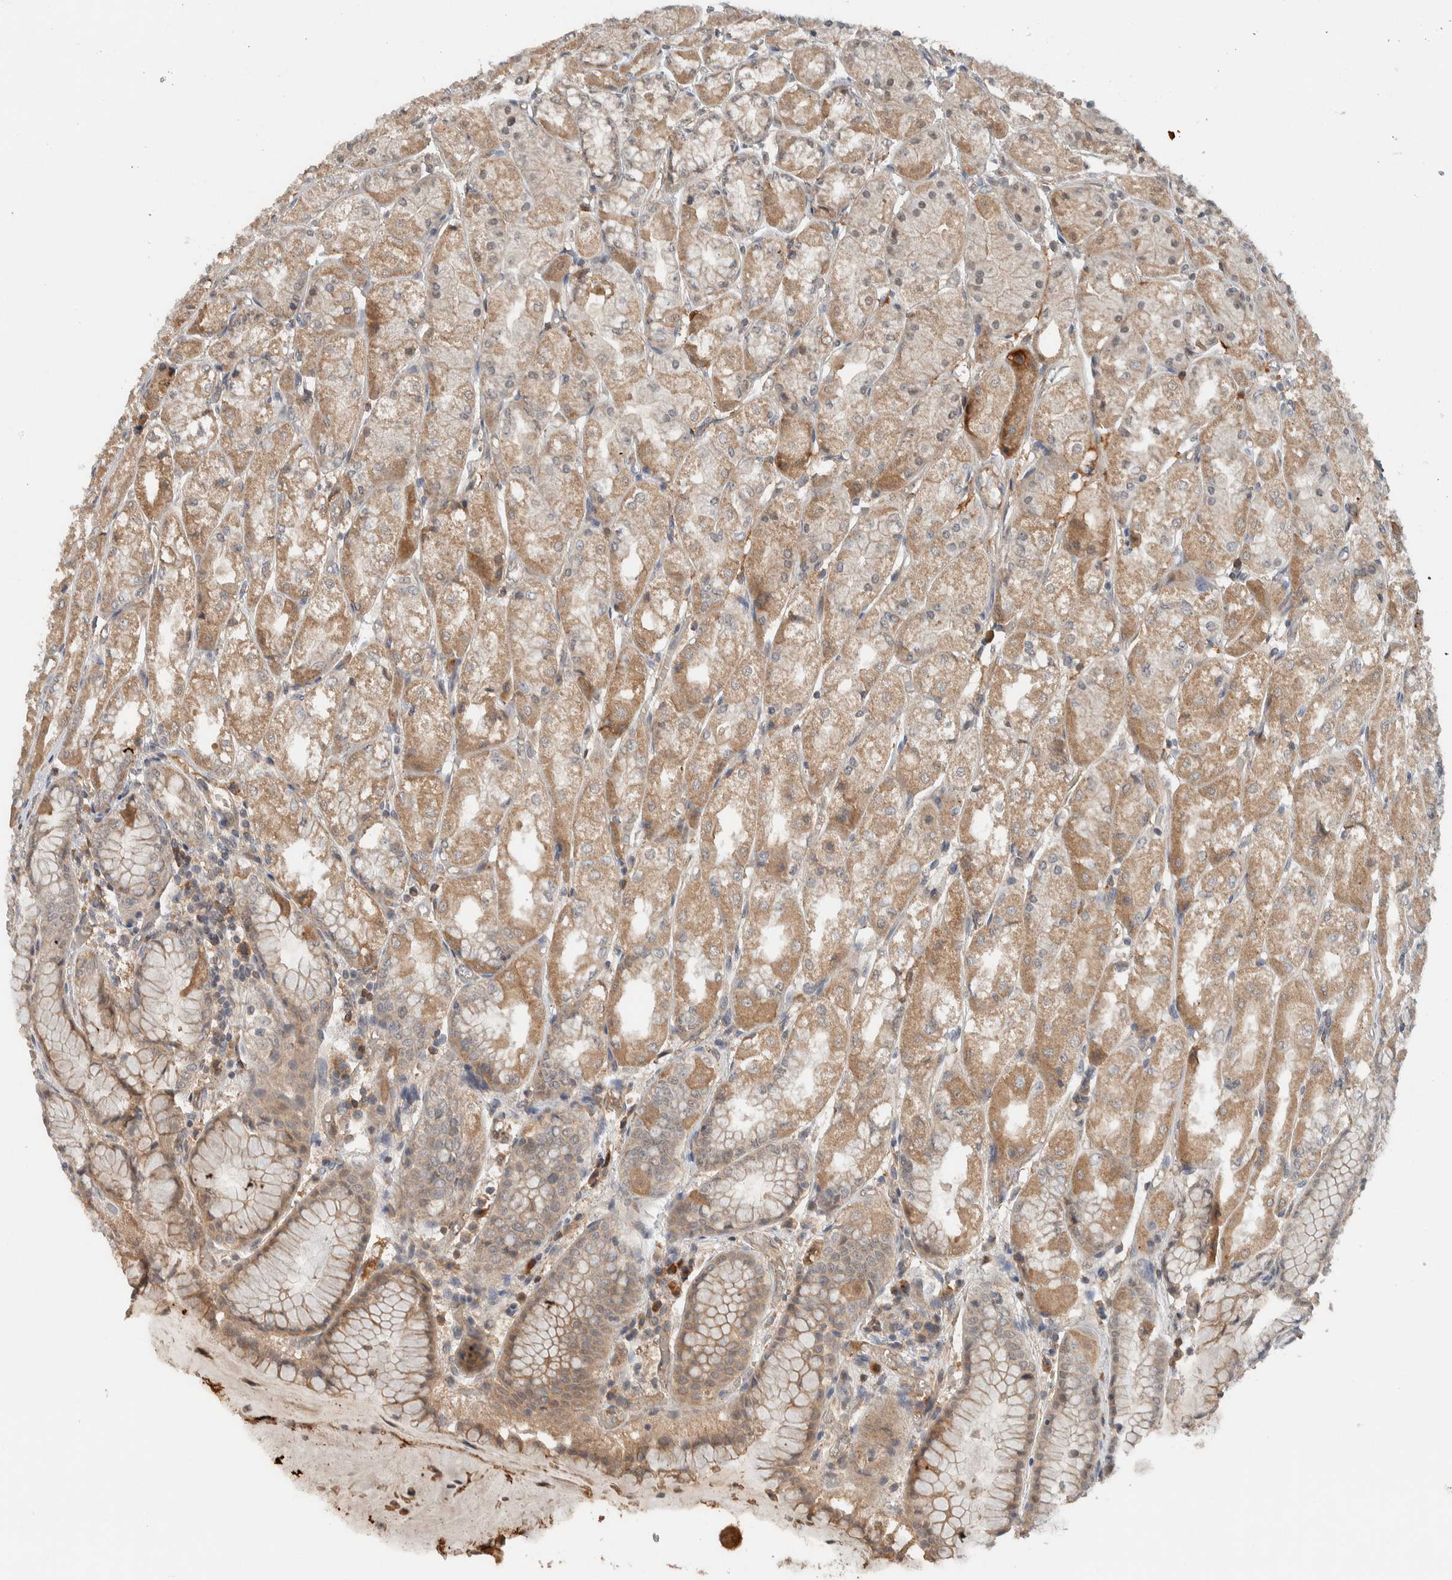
{"staining": {"intensity": "moderate", "quantity": ">75%", "location": "cytoplasmic/membranous"}, "tissue": "stomach", "cell_type": "Glandular cells", "image_type": "normal", "snomed": [{"axis": "morphology", "description": "Normal tissue, NOS"}, {"axis": "topography", "description": "Stomach, upper"}], "caption": "Protein expression analysis of benign human stomach reveals moderate cytoplasmic/membranous expression in about >75% of glandular cells. The protein of interest is stained brown, and the nuclei are stained in blue (DAB (3,3'-diaminobenzidine) IHC with brightfield microscopy, high magnification).", "gene": "ARMC7", "patient": {"sex": "male", "age": 72}}